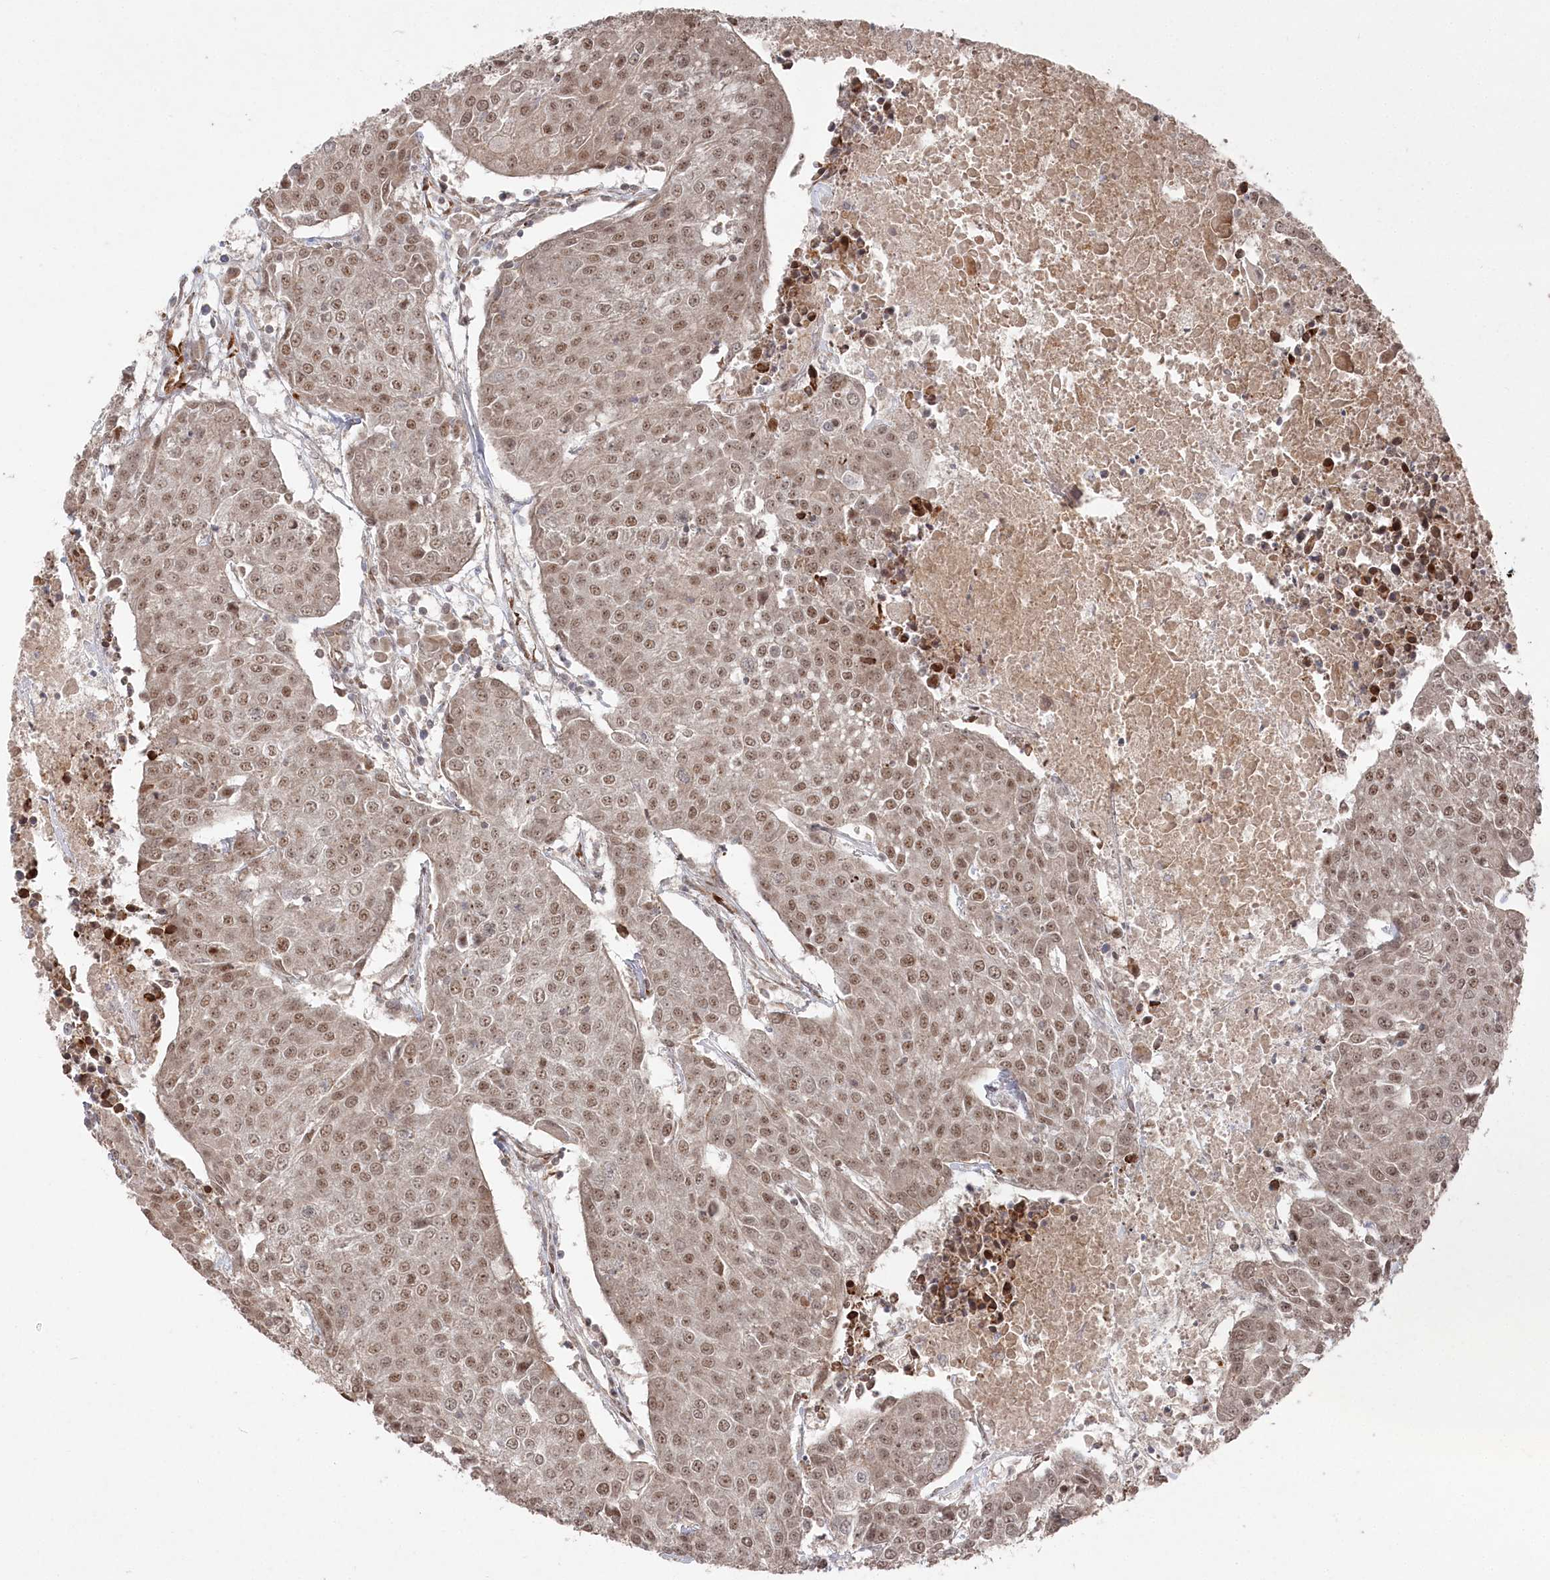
{"staining": {"intensity": "moderate", "quantity": ">75%", "location": "nuclear"}, "tissue": "urothelial cancer", "cell_type": "Tumor cells", "image_type": "cancer", "snomed": [{"axis": "morphology", "description": "Urothelial carcinoma, High grade"}, {"axis": "topography", "description": "Urinary bladder"}], "caption": "Immunohistochemical staining of human urothelial cancer demonstrates medium levels of moderate nuclear positivity in about >75% of tumor cells. (DAB IHC with brightfield microscopy, high magnification).", "gene": "POLR3A", "patient": {"sex": "female", "age": 85}}